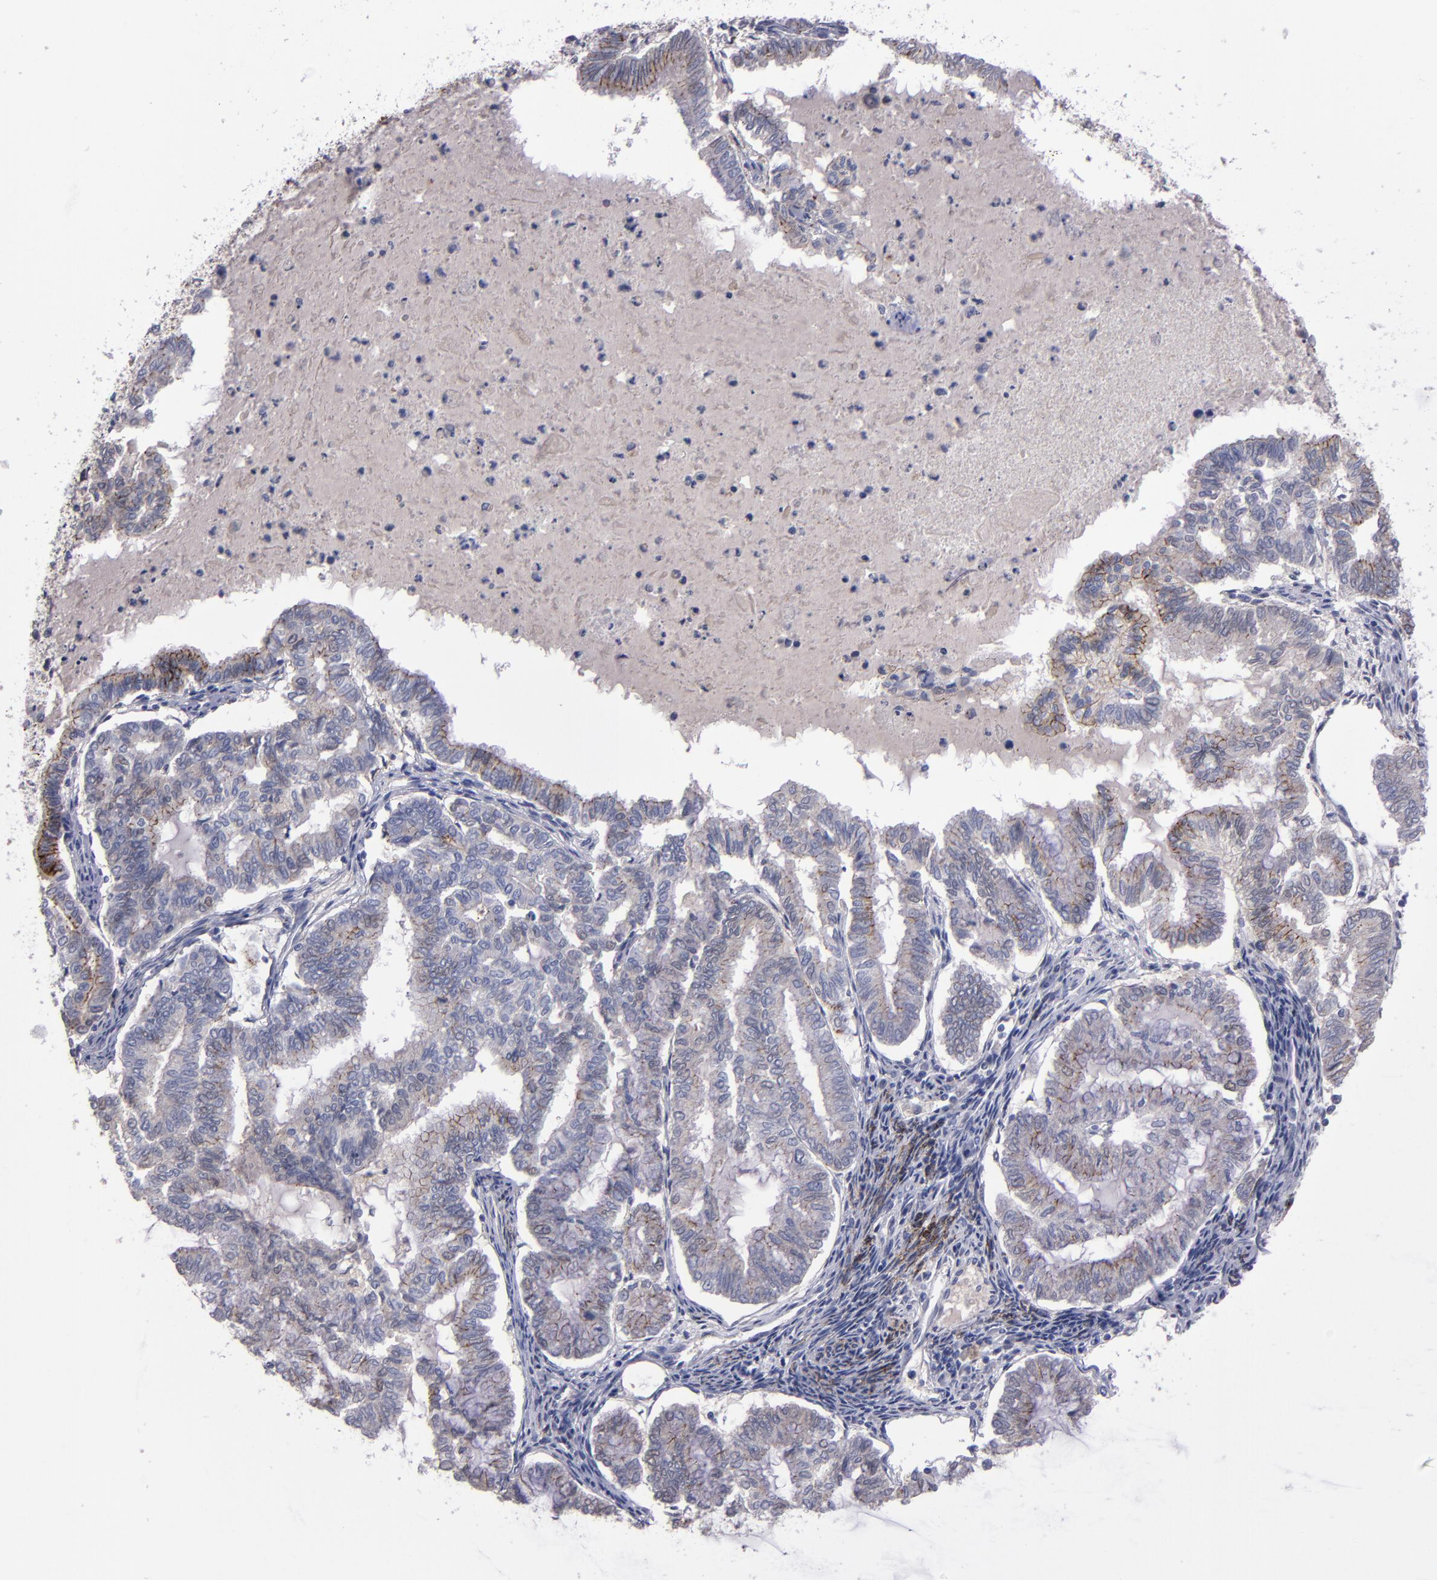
{"staining": {"intensity": "weak", "quantity": "25%-75%", "location": "cytoplasmic/membranous"}, "tissue": "endometrial cancer", "cell_type": "Tumor cells", "image_type": "cancer", "snomed": [{"axis": "morphology", "description": "Adenocarcinoma, NOS"}, {"axis": "topography", "description": "Endometrium"}], "caption": "This histopathology image displays immunohistochemistry staining of human endometrial cancer (adenocarcinoma), with low weak cytoplasmic/membranous positivity in approximately 25%-75% of tumor cells.", "gene": "CDH3", "patient": {"sex": "female", "age": 79}}